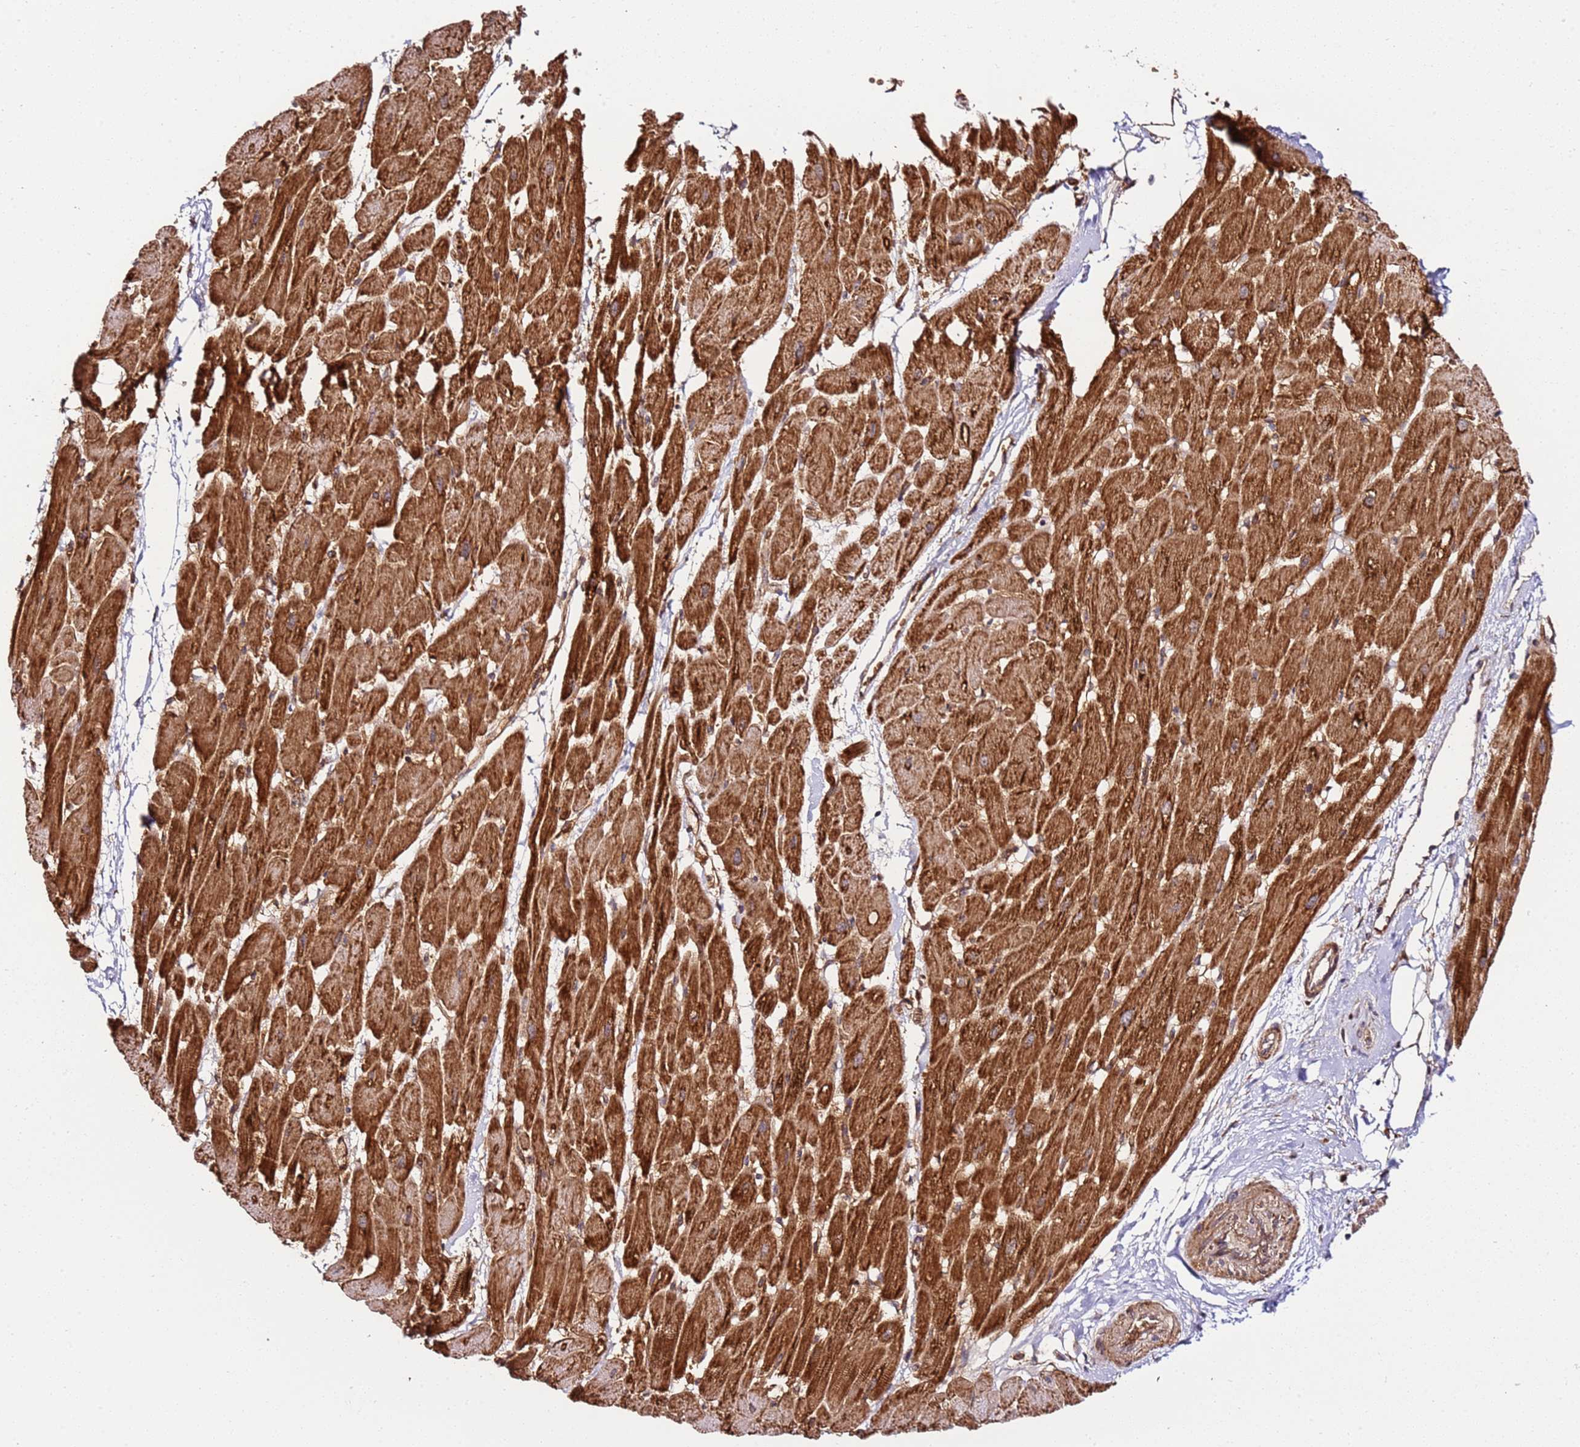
{"staining": {"intensity": "strong", "quantity": ">75%", "location": "cytoplasmic/membranous"}, "tissue": "heart muscle", "cell_type": "Cardiomyocytes", "image_type": "normal", "snomed": [{"axis": "morphology", "description": "Normal tissue, NOS"}, {"axis": "topography", "description": "Heart"}], "caption": "A brown stain highlights strong cytoplasmic/membranous expression of a protein in cardiomyocytes of normal heart muscle. Immunohistochemistry (ihc) stains the protein of interest in brown and the nuclei are stained blue.", "gene": "TM2D2", "patient": {"sex": "male", "age": 37}}